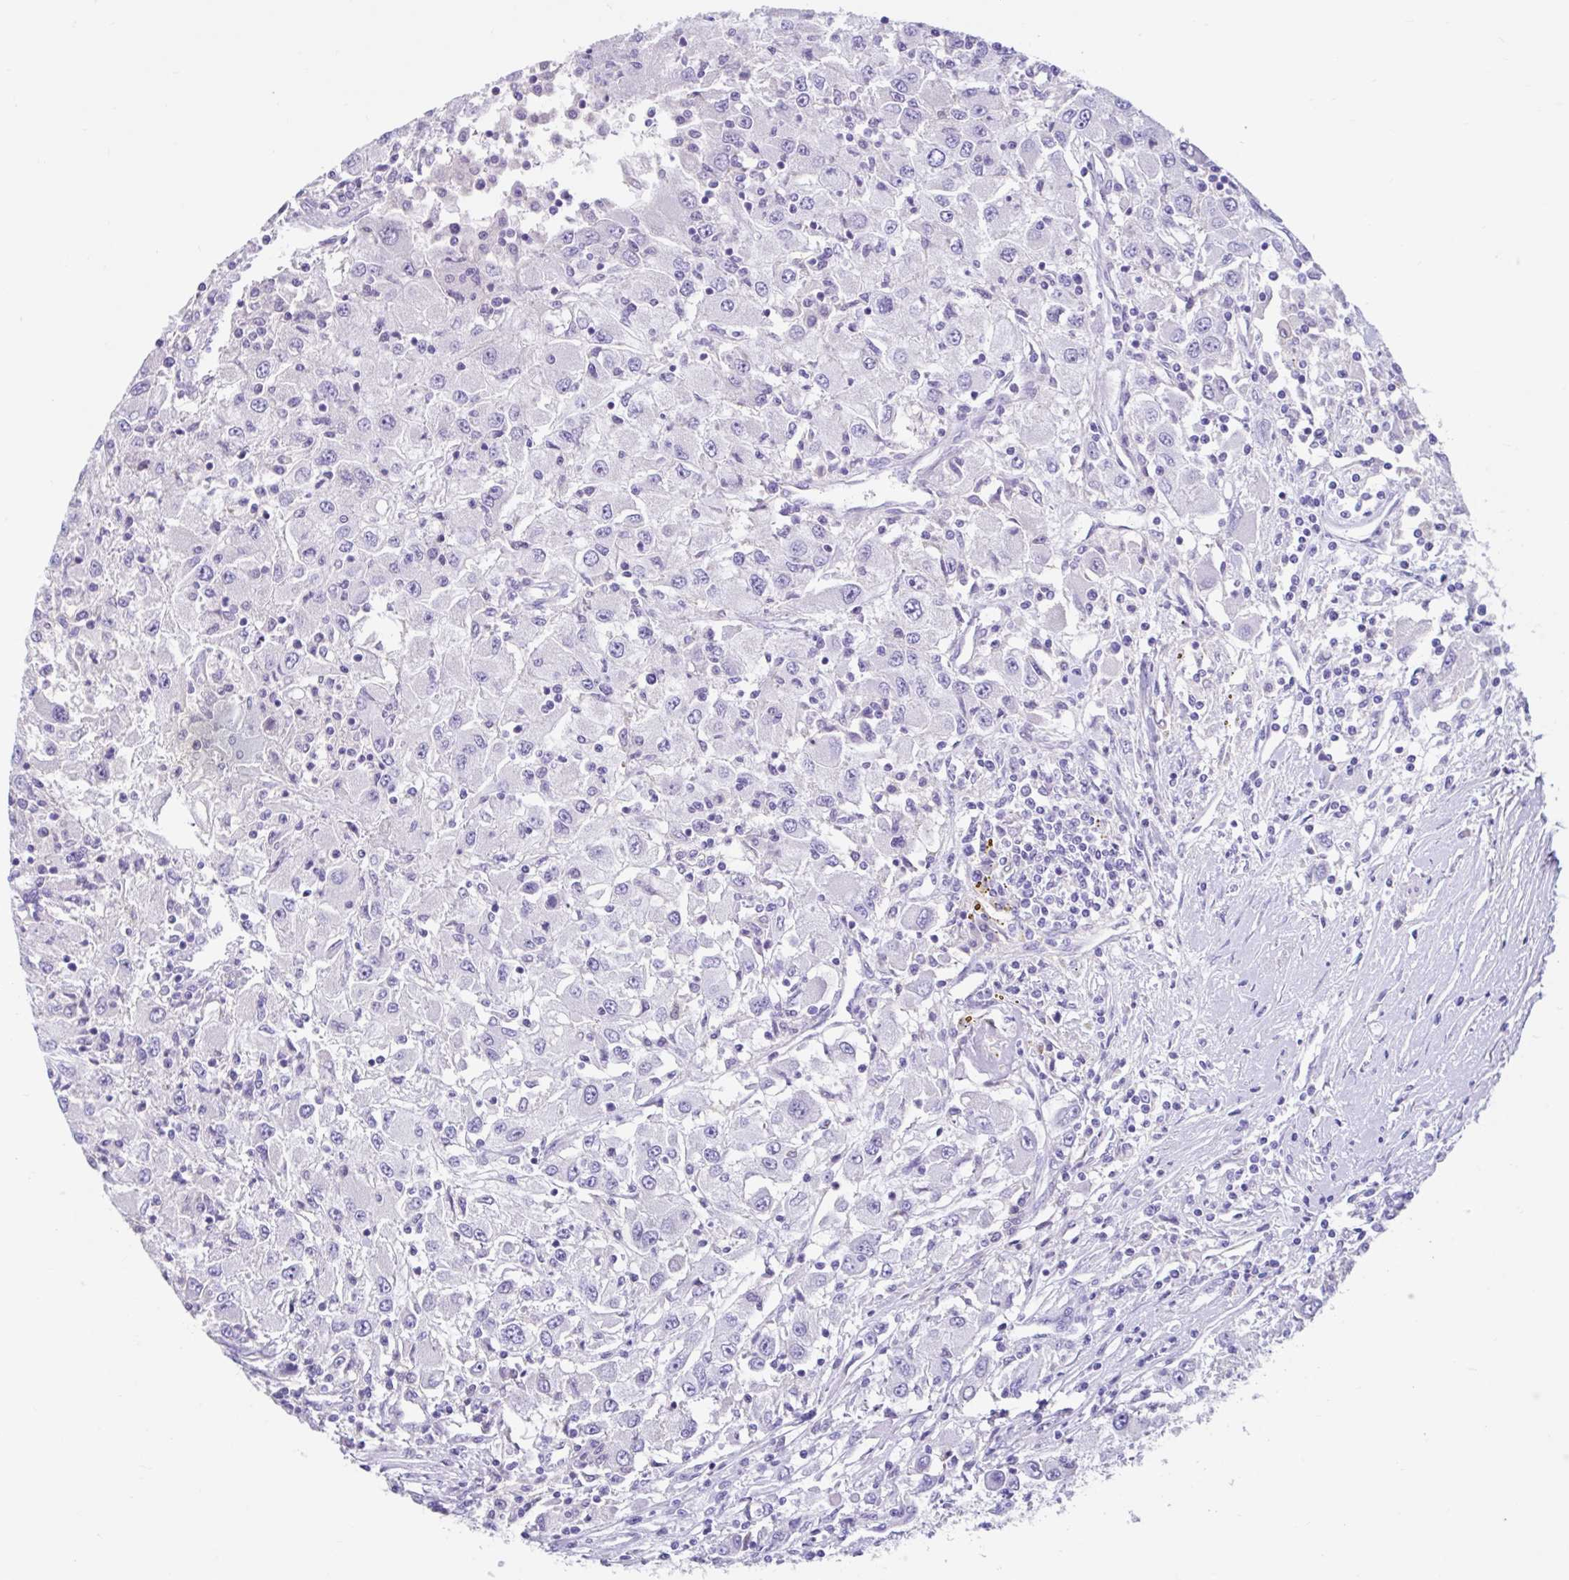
{"staining": {"intensity": "negative", "quantity": "none", "location": "none"}, "tissue": "renal cancer", "cell_type": "Tumor cells", "image_type": "cancer", "snomed": [{"axis": "morphology", "description": "Adenocarcinoma, NOS"}, {"axis": "topography", "description": "Kidney"}], "caption": "Renal cancer was stained to show a protein in brown. There is no significant expression in tumor cells.", "gene": "NHLH2", "patient": {"sex": "female", "age": 67}}